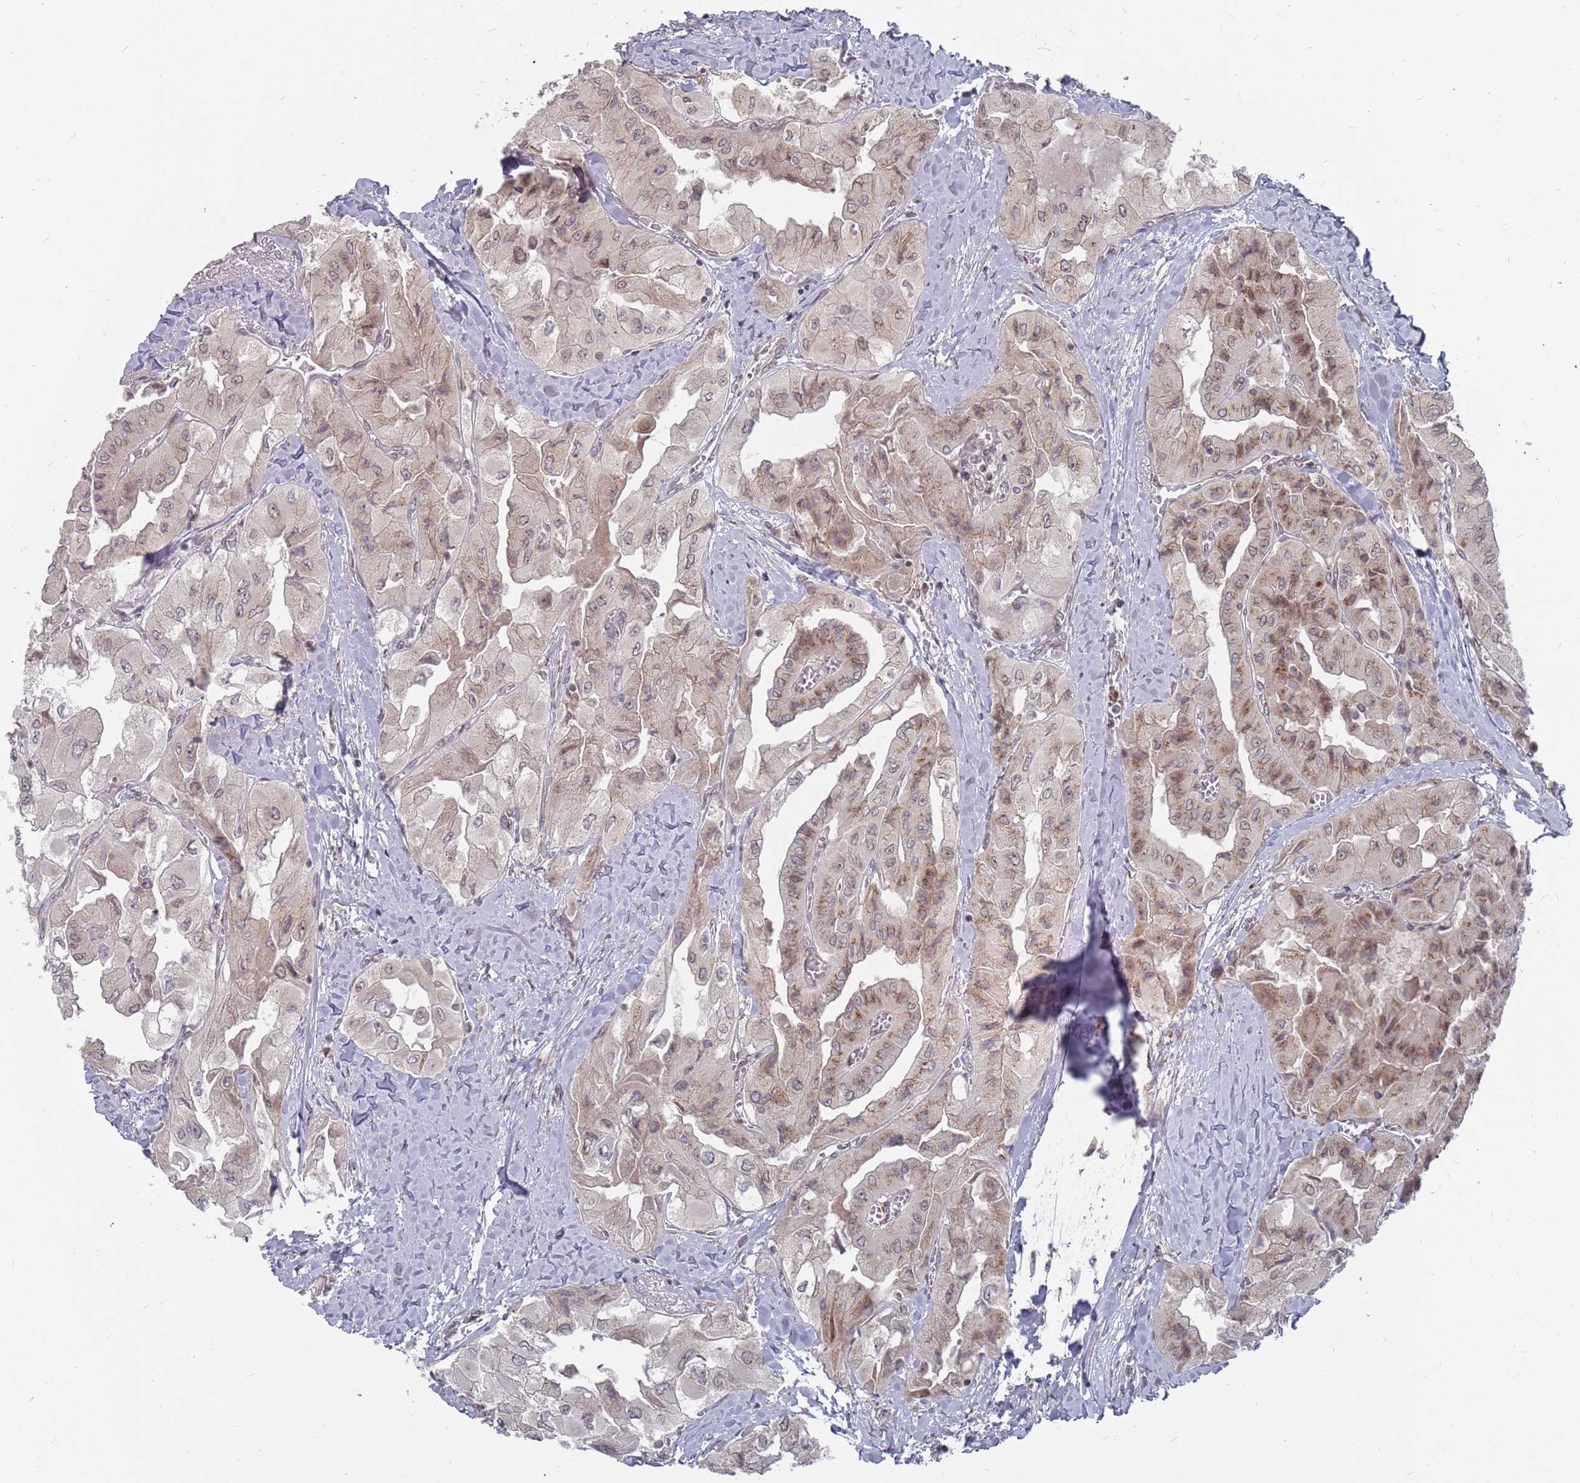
{"staining": {"intensity": "moderate", "quantity": "<25%", "location": "cytoplasmic/membranous"}, "tissue": "thyroid cancer", "cell_type": "Tumor cells", "image_type": "cancer", "snomed": [{"axis": "morphology", "description": "Normal tissue, NOS"}, {"axis": "morphology", "description": "Papillary adenocarcinoma, NOS"}, {"axis": "topography", "description": "Thyroid gland"}], "caption": "Protein expression analysis of human thyroid cancer reveals moderate cytoplasmic/membranous positivity in about <25% of tumor cells.", "gene": "FMO4", "patient": {"sex": "female", "age": 59}}